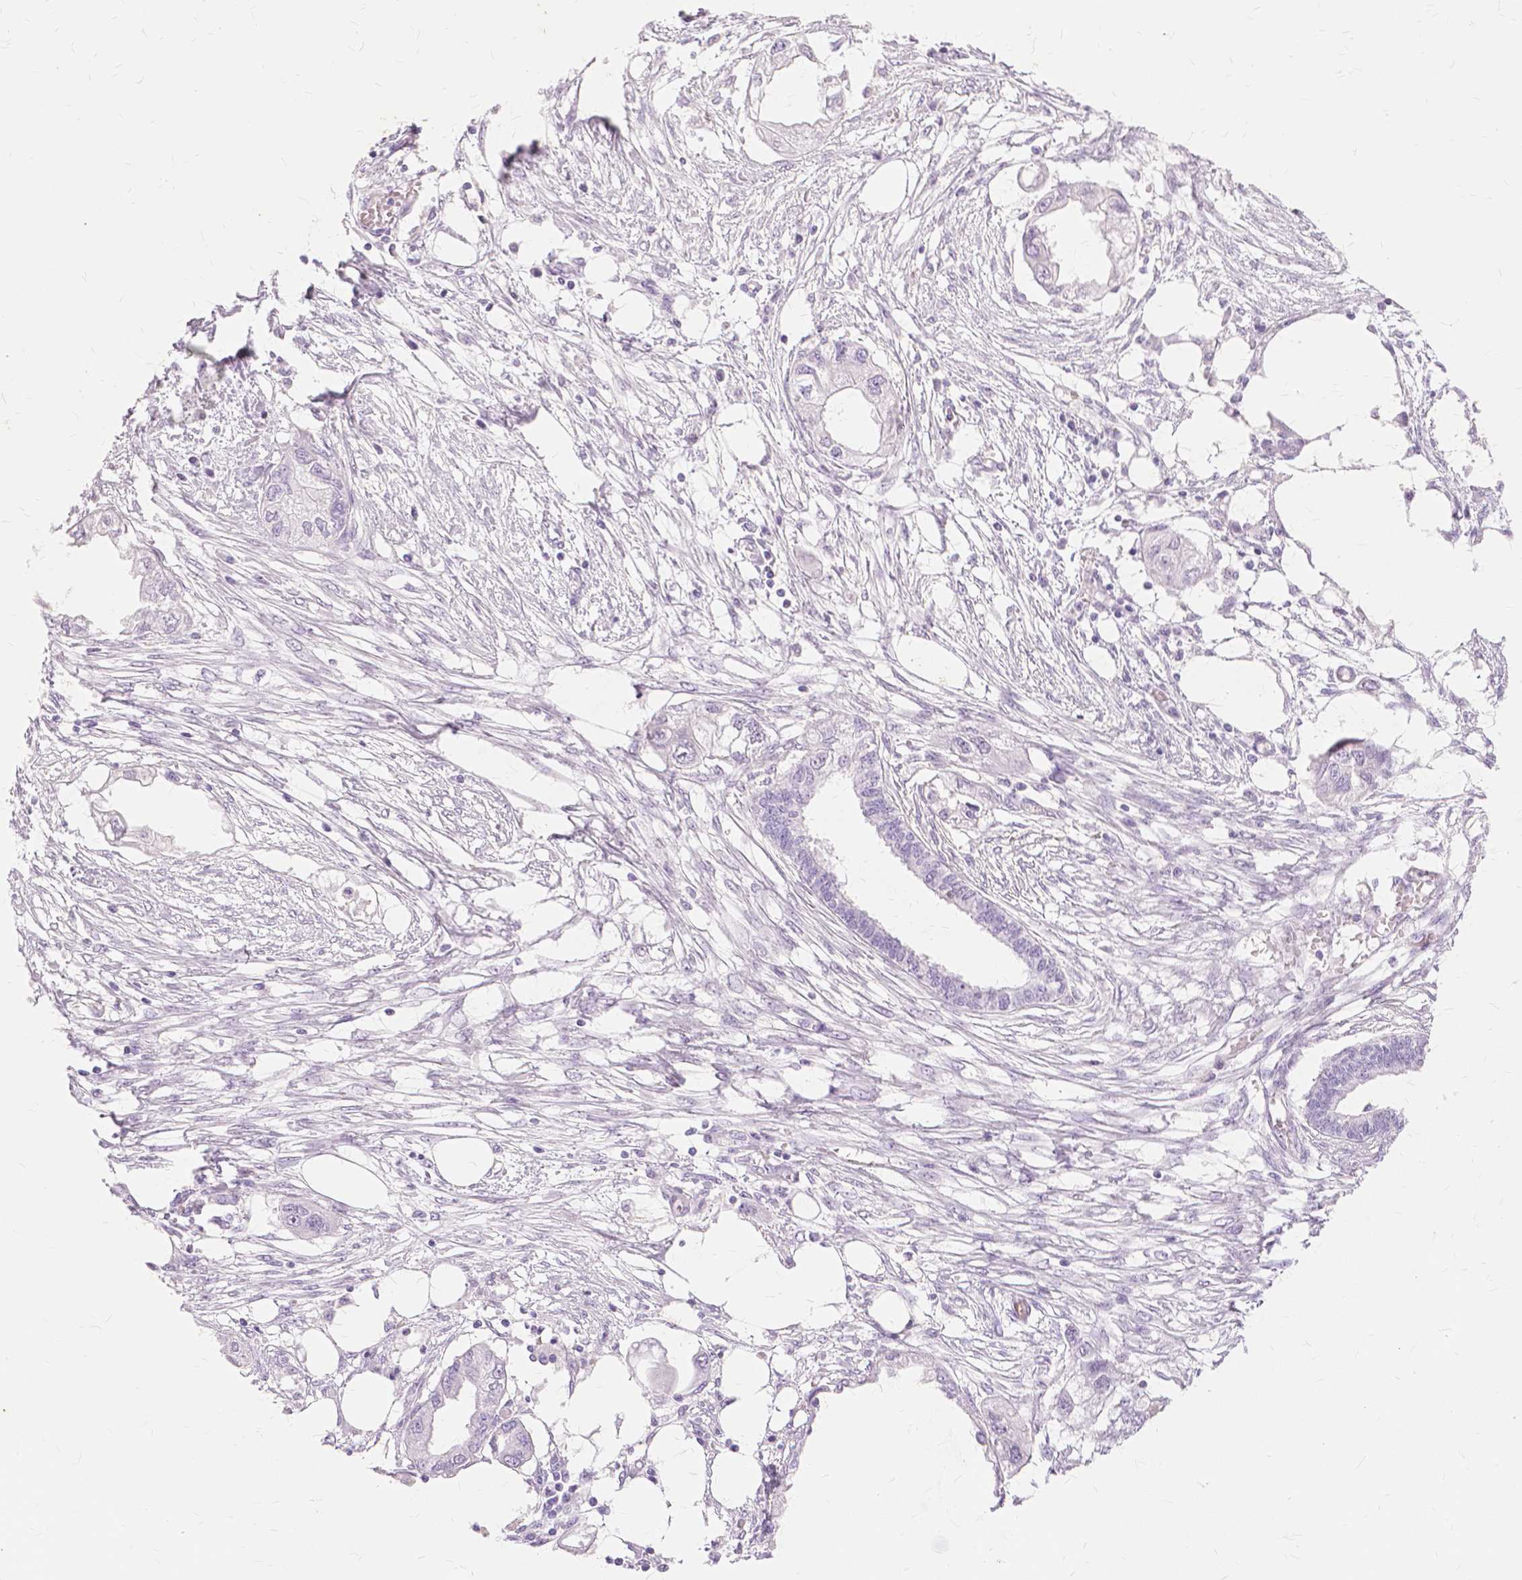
{"staining": {"intensity": "negative", "quantity": "none", "location": "none"}, "tissue": "endometrial cancer", "cell_type": "Tumor cells", "image_type": "cancer", "snomed": [{"axis": "morphology", "description": "Adenocarcinoma, NOS"}, {"axis": "morphology", "description": "Adenocarcinoma, metastatic, NOS"}, {"axis": "topography", "description": "Adipose tissue"}, {"axis": "topography", "description": "Endometrium"}], "caption": "Image shows no significant protein expression in tumor cells of endometrial adenocarcinoma.", "gene": "TGM1", "patient": {"sex": "female", "age": 67}}